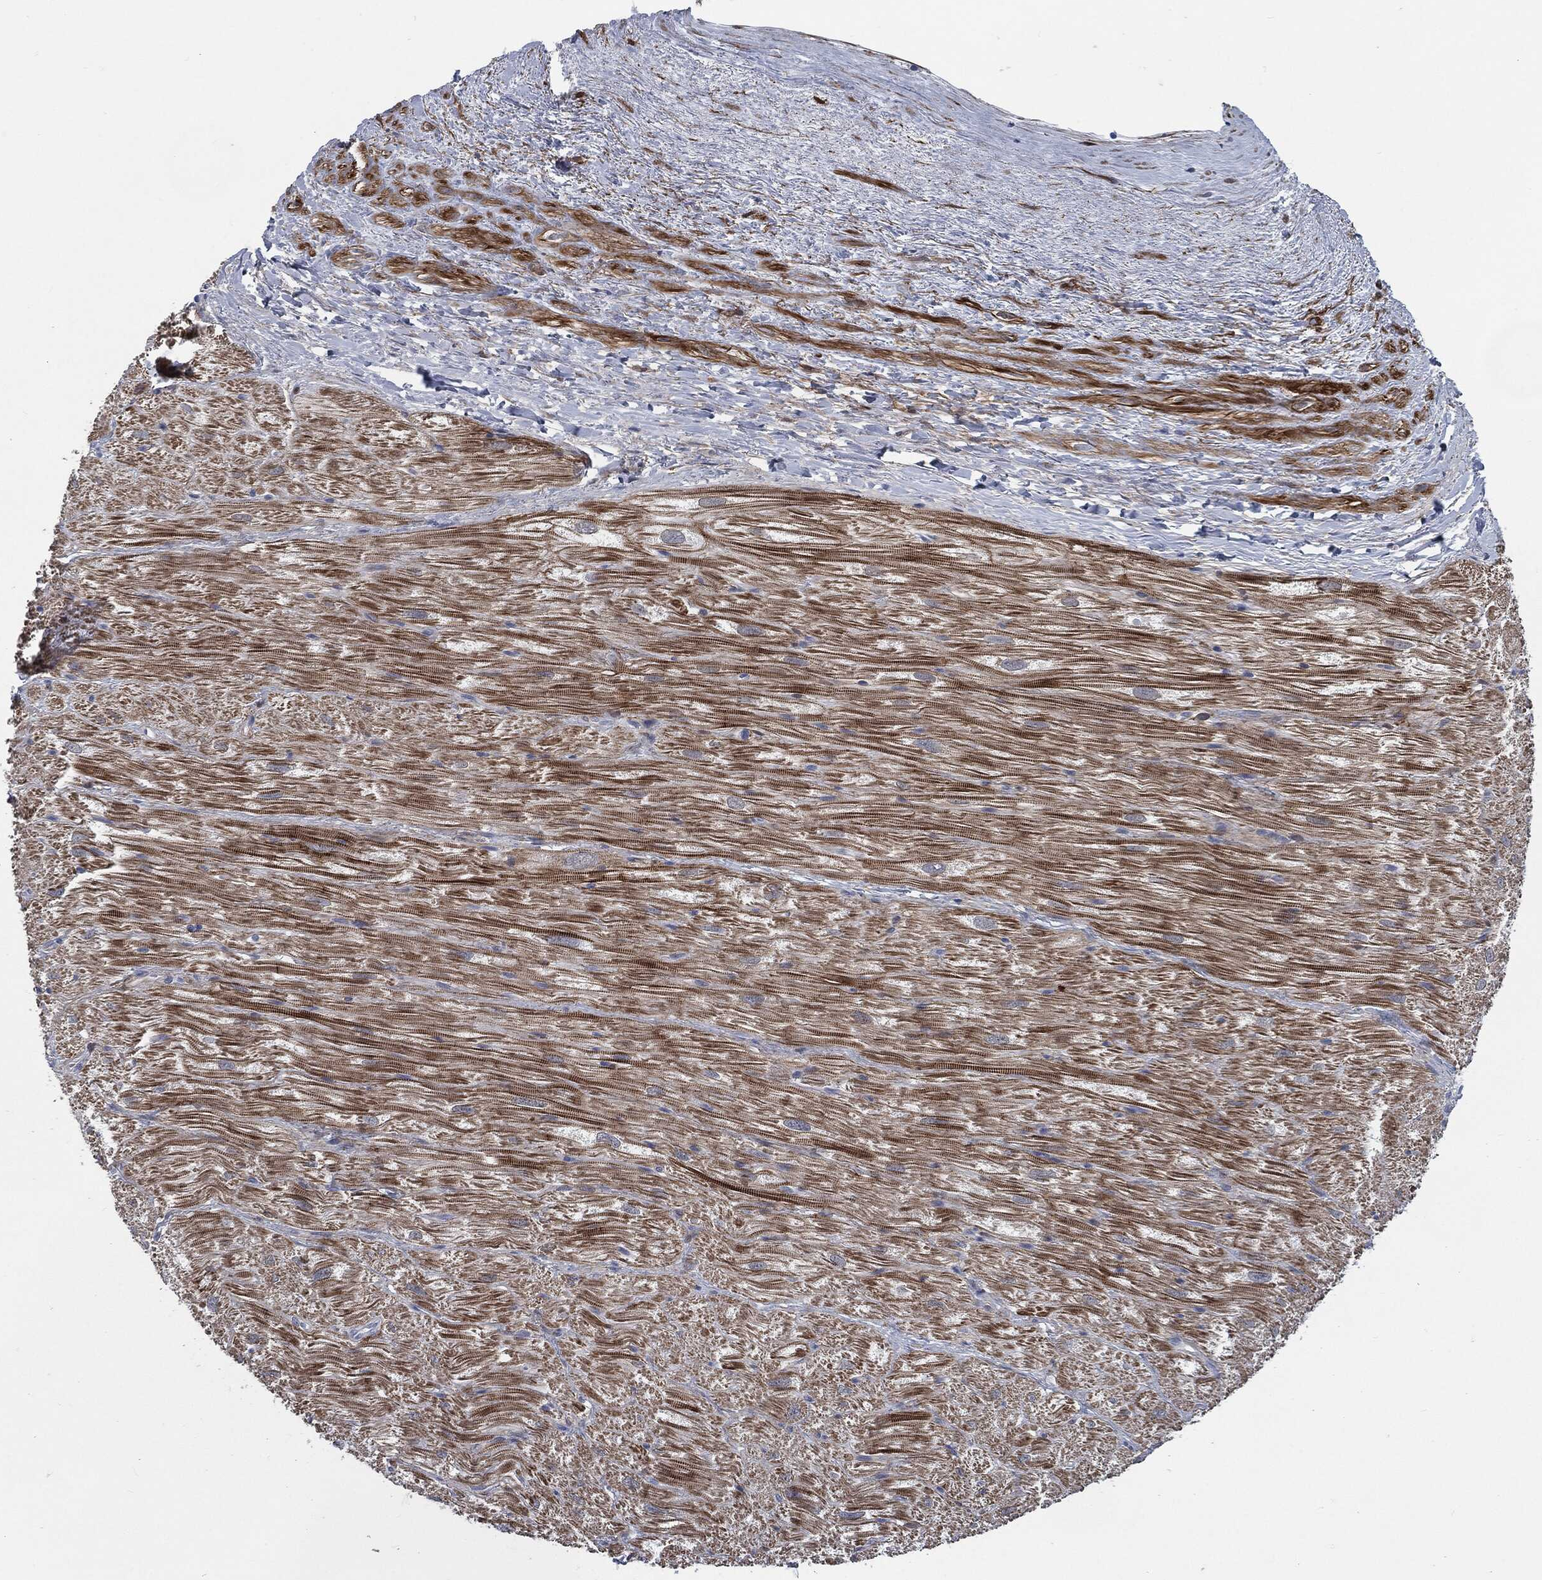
{"staining": {"intensity": "moderate", "quantity": "25%-75%", "location": "cytoplasmic/membranous"}, "tissue": "heart muscle", "cell_type": "Cardiomyocytes", "image_type": "normal", "snomed": [{"axis": "morphology", "description": "Normal tissue, NOS"}, {"axis": "topography", "description": "Heart"}], "caption": "Immunohistochemistry of normal human heart muscle demonstrates medium levels of moderate cytoplasmic/membranous positivity in about 25%-75% of cardiomyocytes.", "gene": "SVIL", "patient": {"sex": "male", "age": 62}}